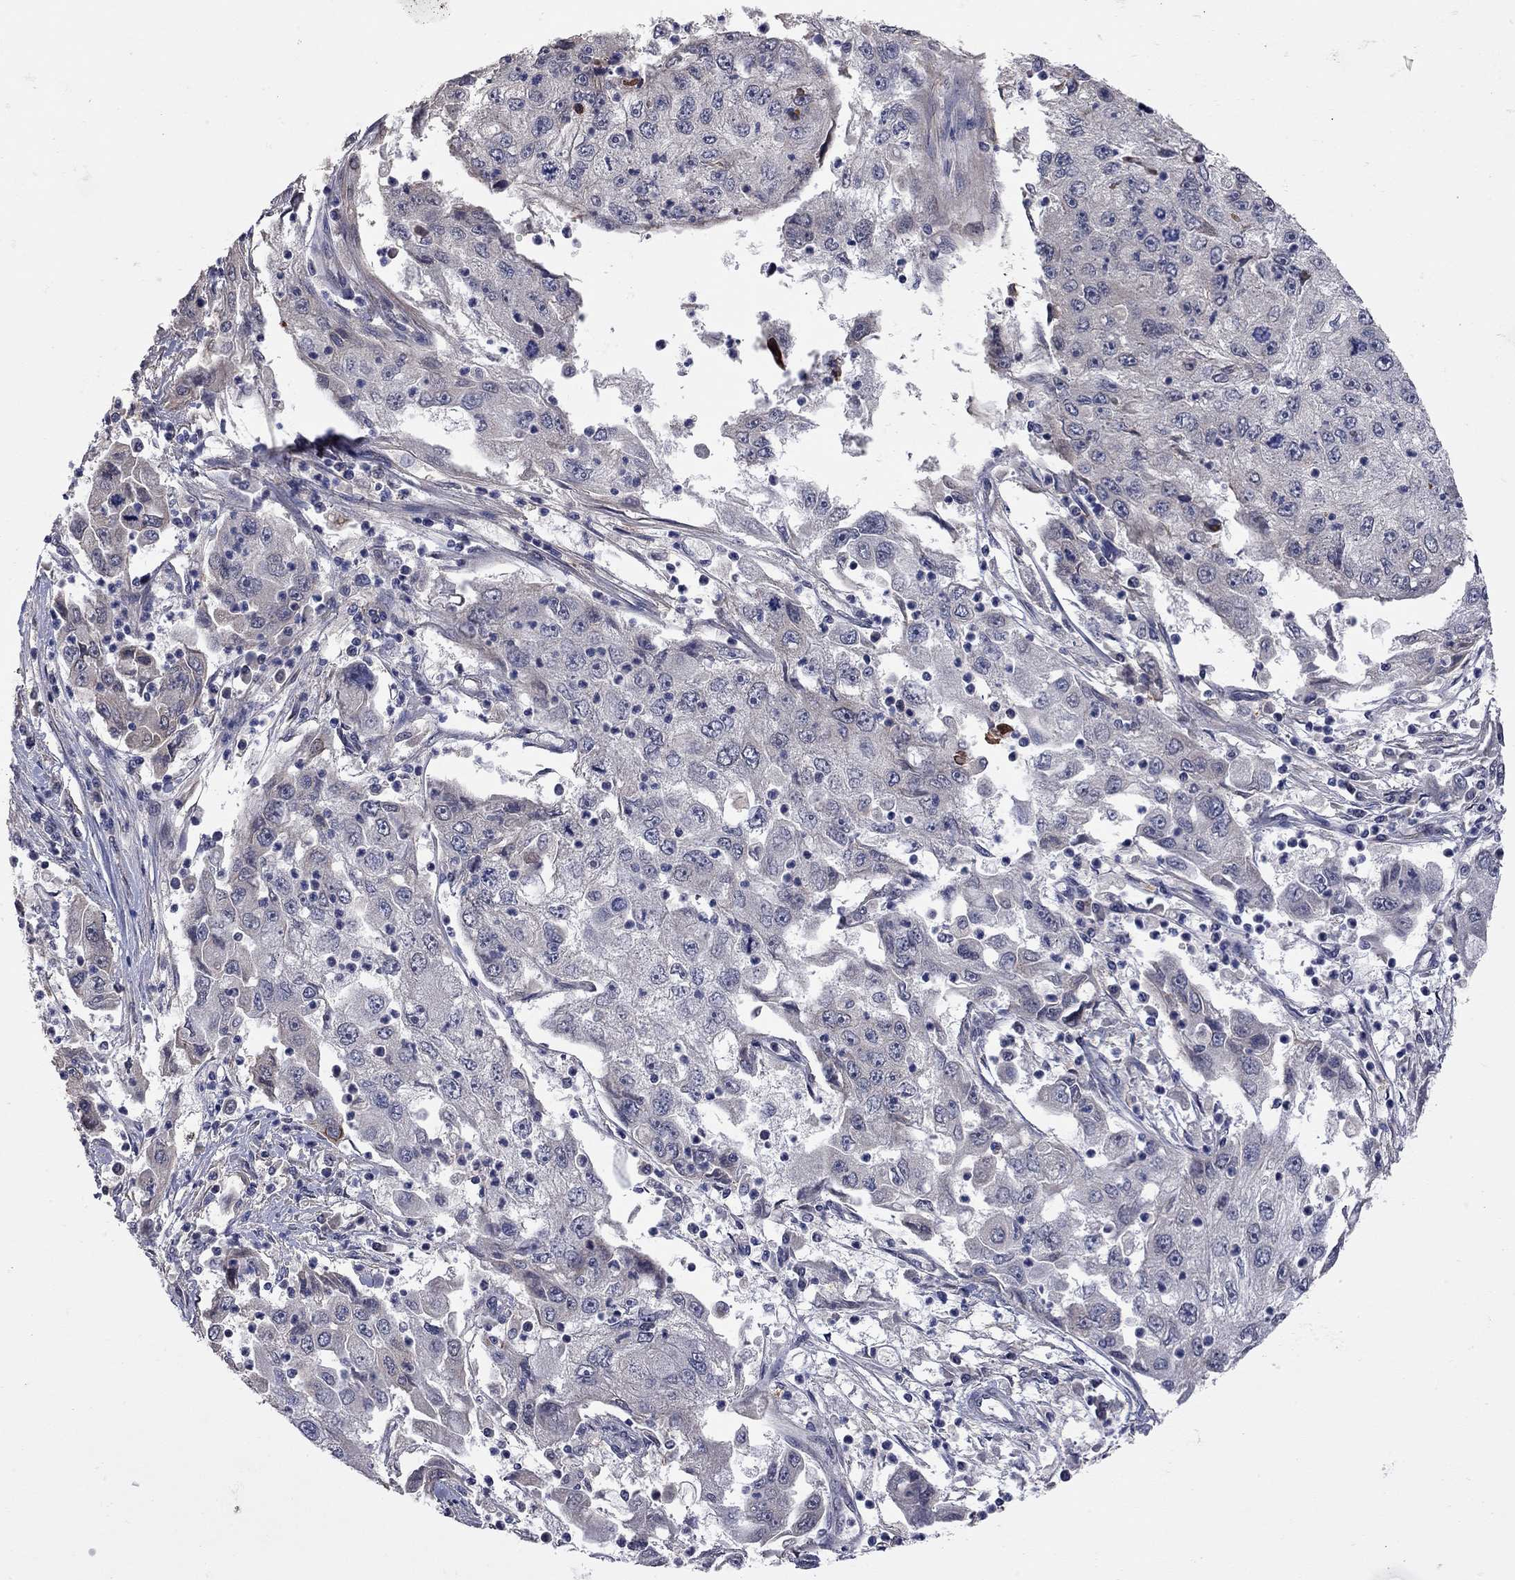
{"staining": {"intensity": "negative", "quantity": "none", "location": "none"}, "tissue": "cervical cancer", "cell_type": "Tumor cells", "image_type": "cancer", "snomed": [{"axis": "morphology", "description": "Squamous cell carcinoma, NOS"}, {"axis": "topography", "description": "Cervix"}], "caption": "This is a histopathology image of immunohistochemistry staining of cervical cancer, which shows no positivity in tumor cells. (DAB (3,3'-diaminobenzidine) immunohistochemistry (IHC), high magnification).", "gene": "FABP12", "patient": {"sex": "female", "age": 36}}